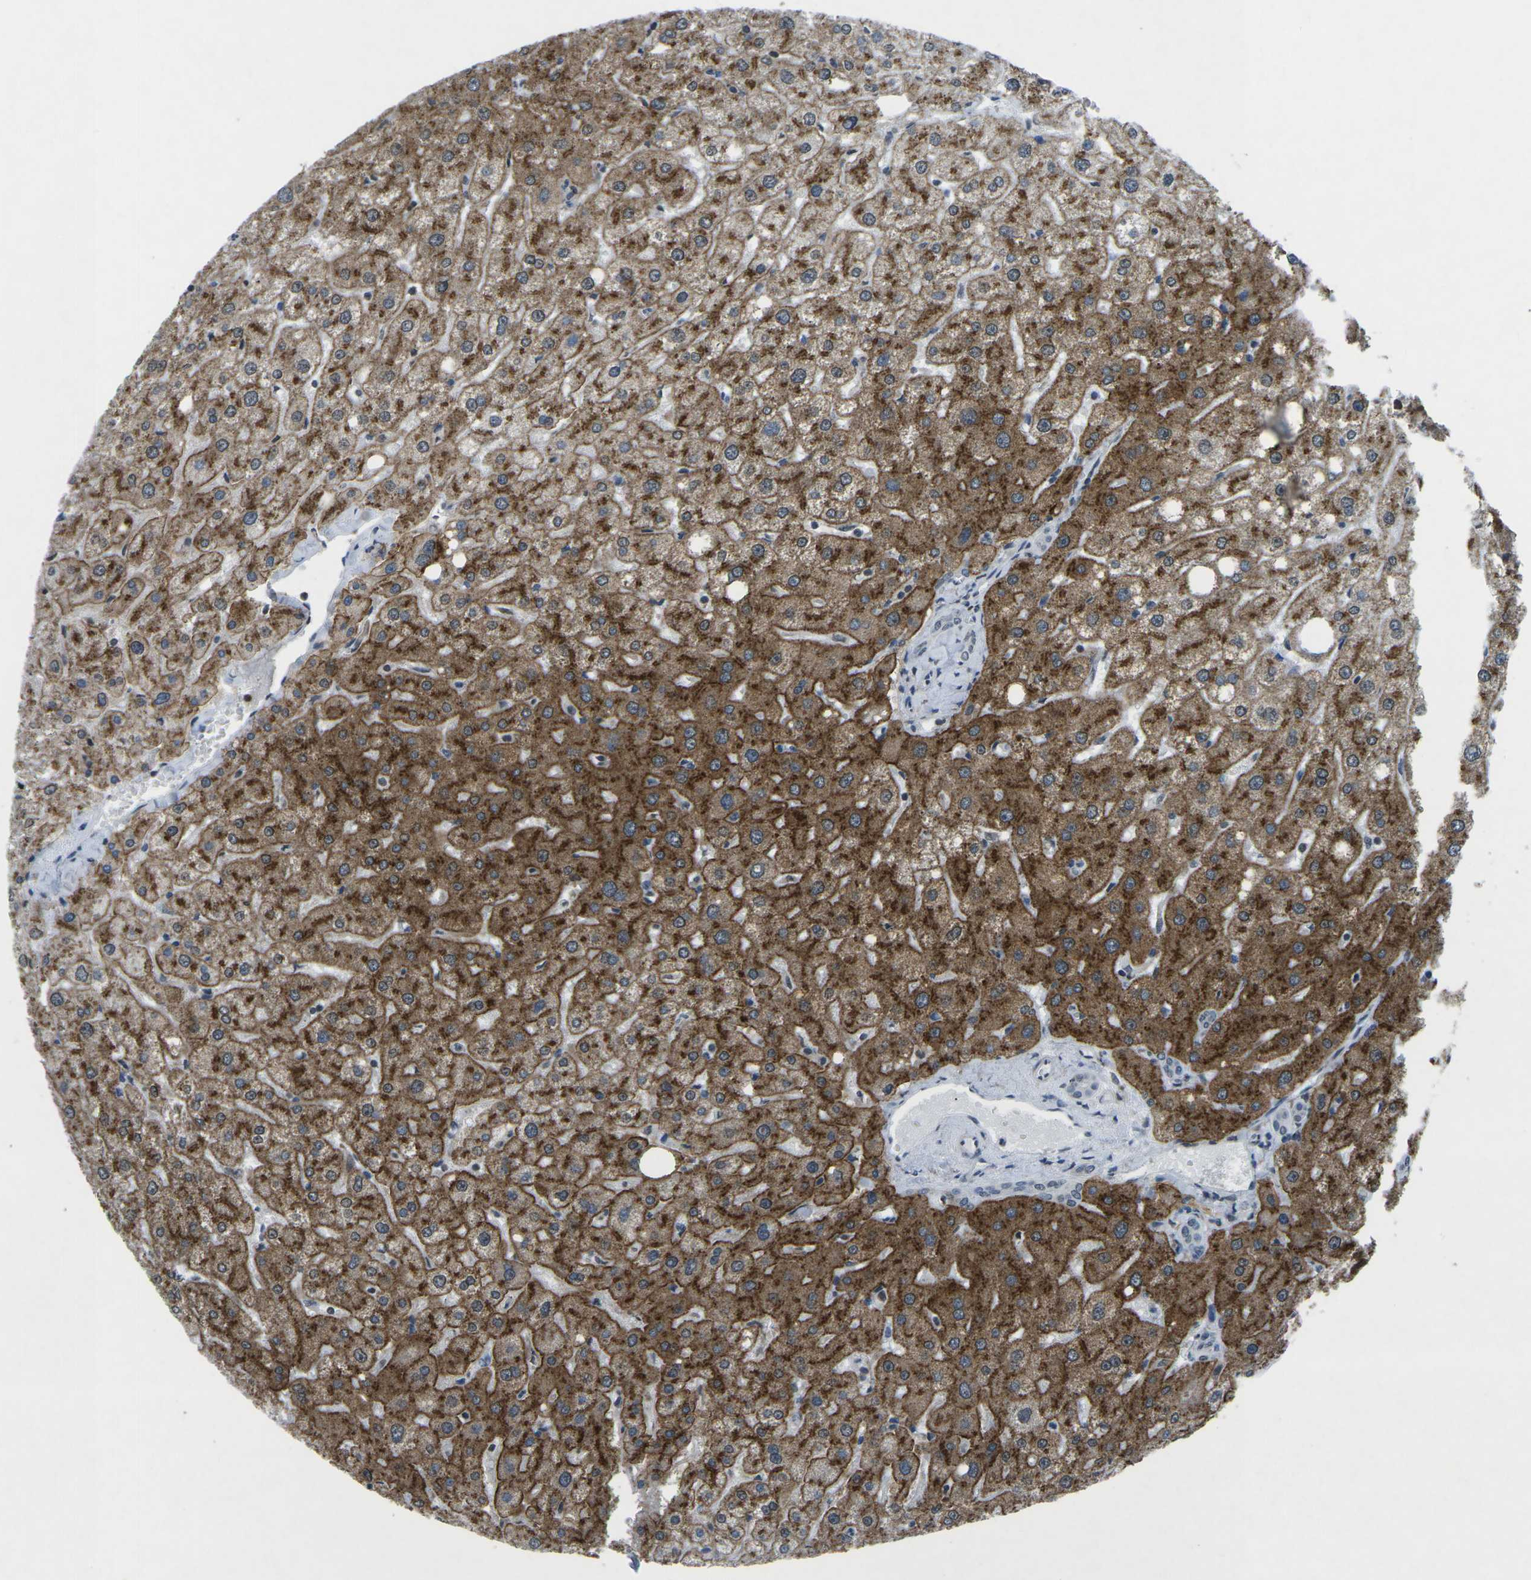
{"staining": {"intensity": "weak", "quantity": "<25%", "location": "cytoplasmic/membranous"}, "tissue": "liver", "cell_type": "Cholangiocytes", "image_type": "normal", "snomed": [{"axis": "morphology", "description": "Normal tissue, NOS"}, {"axis": "topography", "description": "Liver"}], "caption": "DAB (3,3'-diaminobenzidine) immunohistochemical staining of benign human liver exhibits no significant positivity in cholangiocytes.", "gene": "TFR2", "patient": {"sex": "male", "age": 73}}